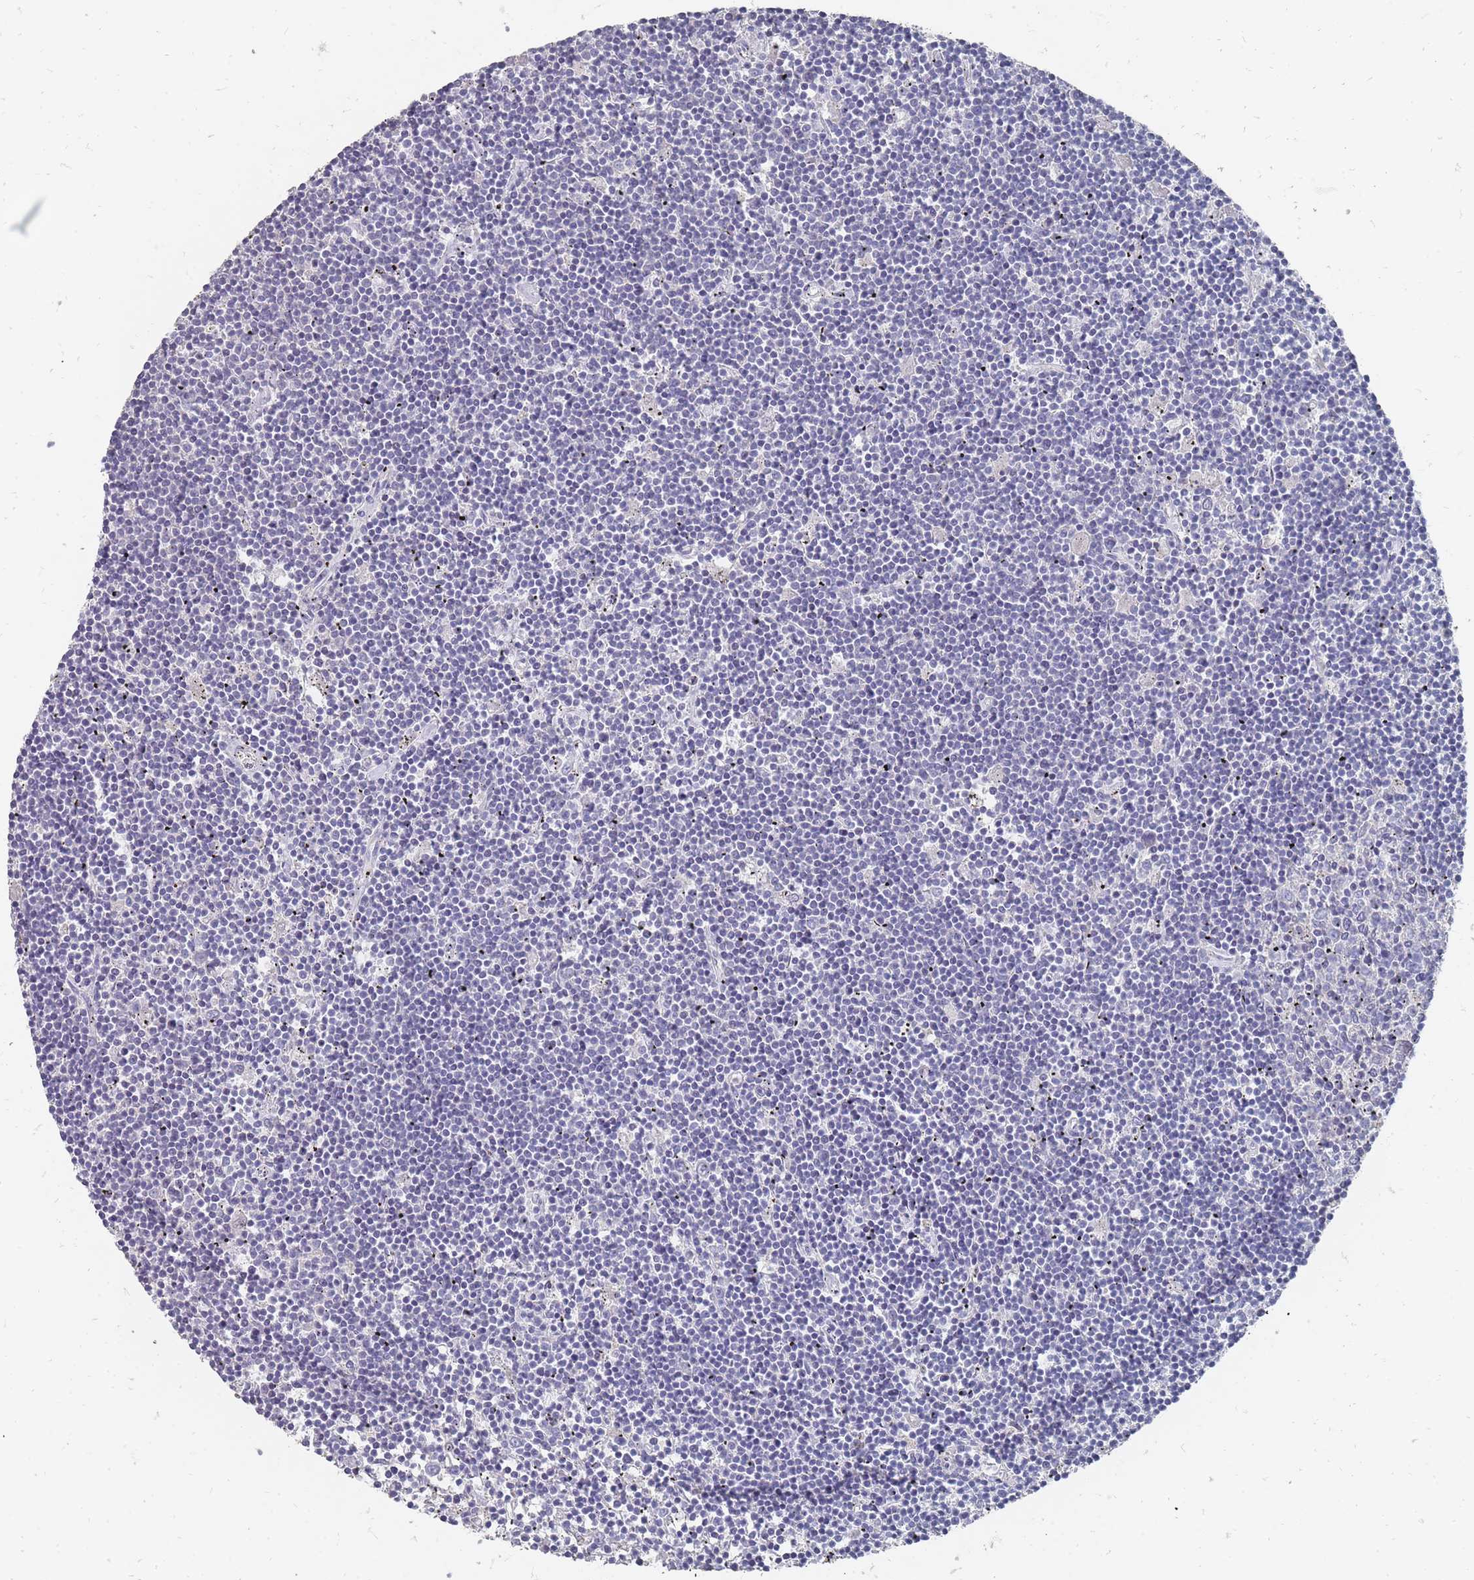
{"staining": {"intensity": "negative", "quantity": "none", "location": "none"}, "tissue": "lymphoma", "cell_type": "Tumor cells", "image_type": "cancer", "snomed": [{"axis": "morphology", "description": "Malignant lymphoma, non-Hodgkin's type, Low grade"}, {"axis": "topography", "description": "Spleen"}], "caption": "Tumor cells are negative for brown protein staining in lymphoma.", "gene": "OTULINL", "patient": {"sex": "male", "age": 76}}